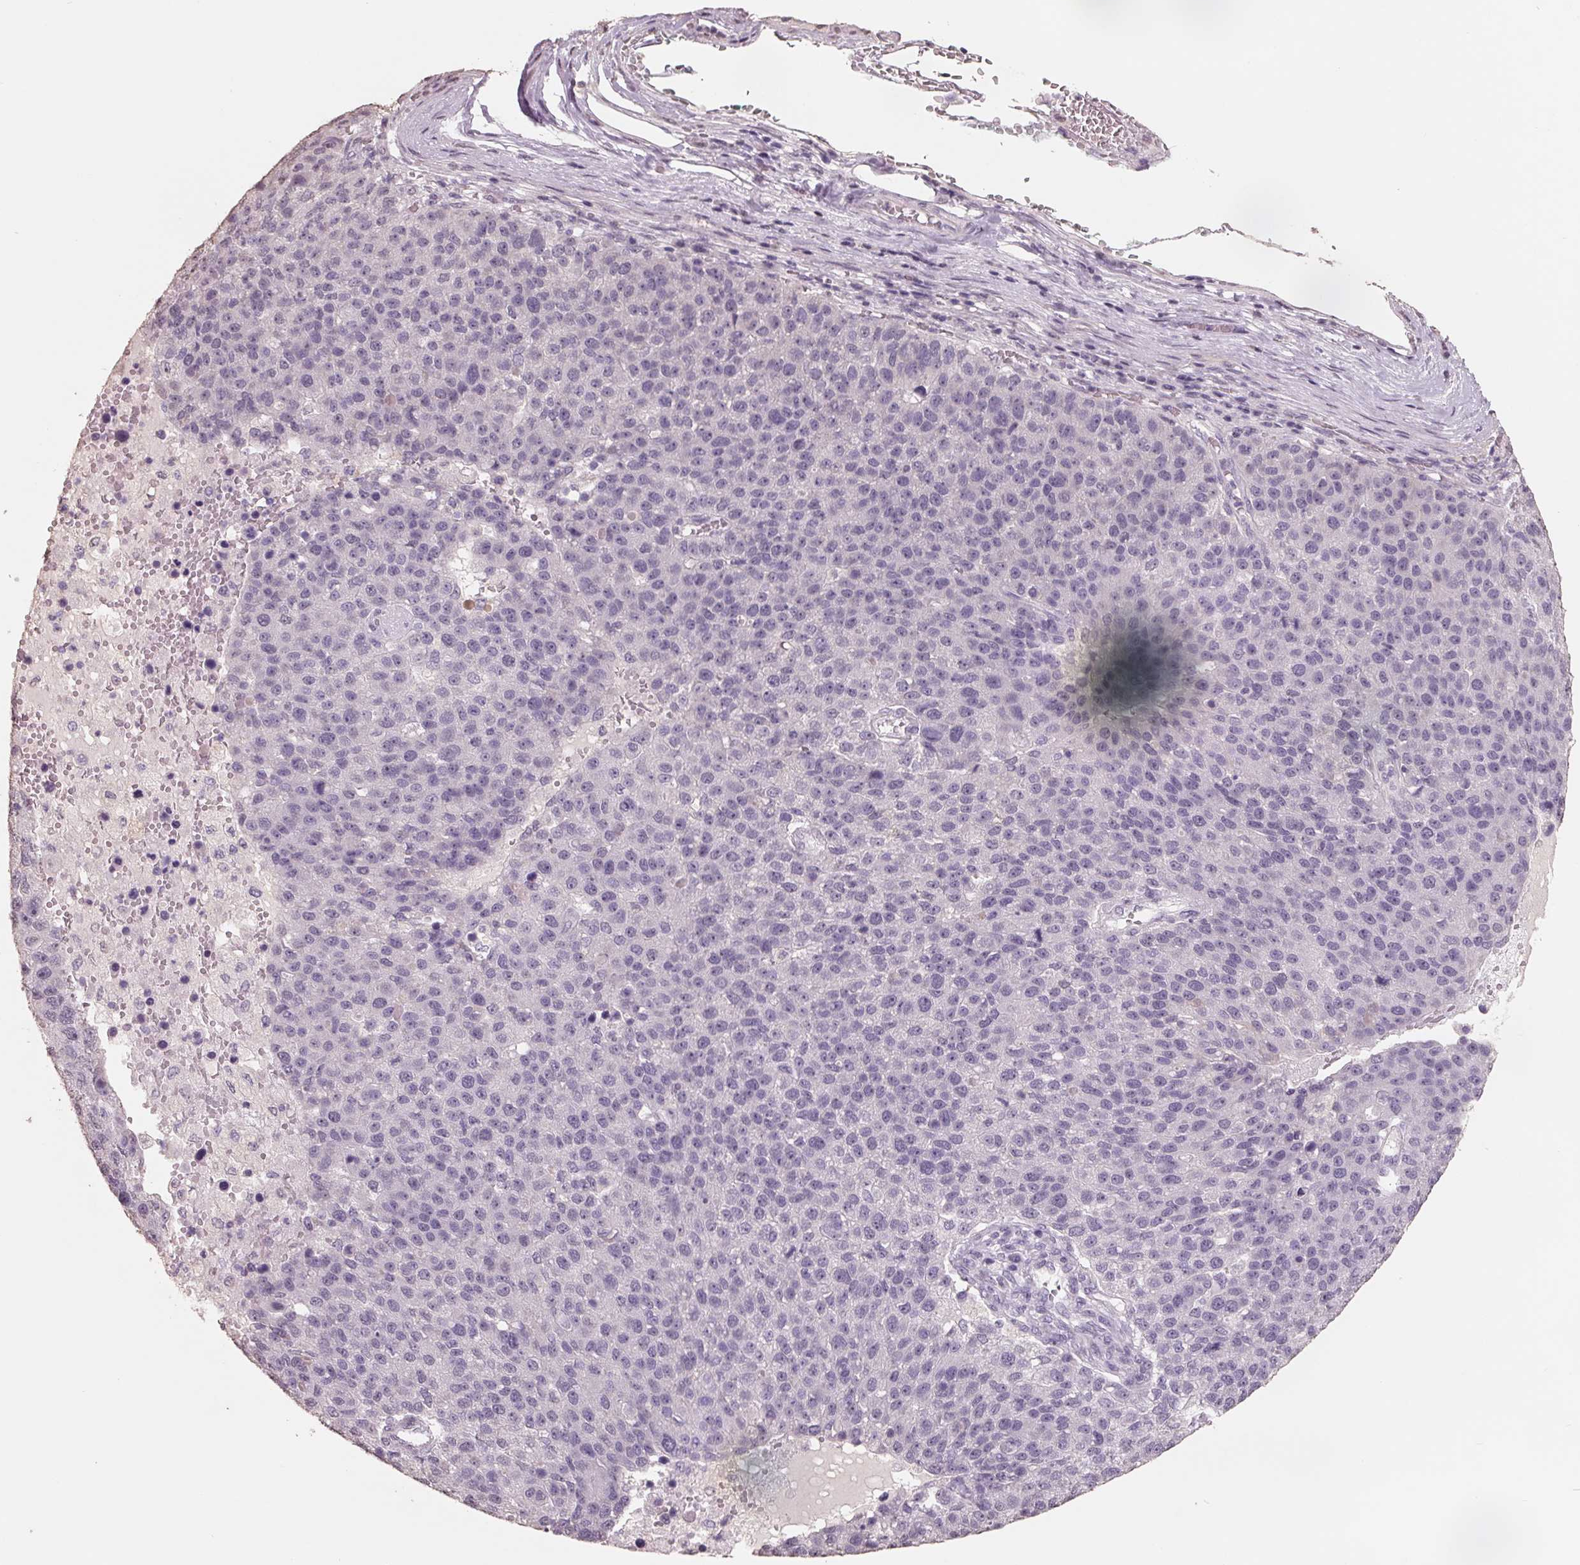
{"staining": {"intensity": "negative", "quantity": "none", "location": "none"}, "tissue": "pancreatic cancer", "cell_type": "Tumor cells", "image_type": "cancer", "snomed": [{"axis": "morphology", "description": "Adenocarcinoma, NOS"}, {"axis": "topography", "description": "Pancreas"}], "caption": "DAB (3,3'-diaminobenzidine) immunohistochemical staining of human pancreatic cancer (adenocarcinoma) displays no significant positivity in tumor cells.", "gene": "FTCD", "patient": {"sex": "female", "age": 61}}